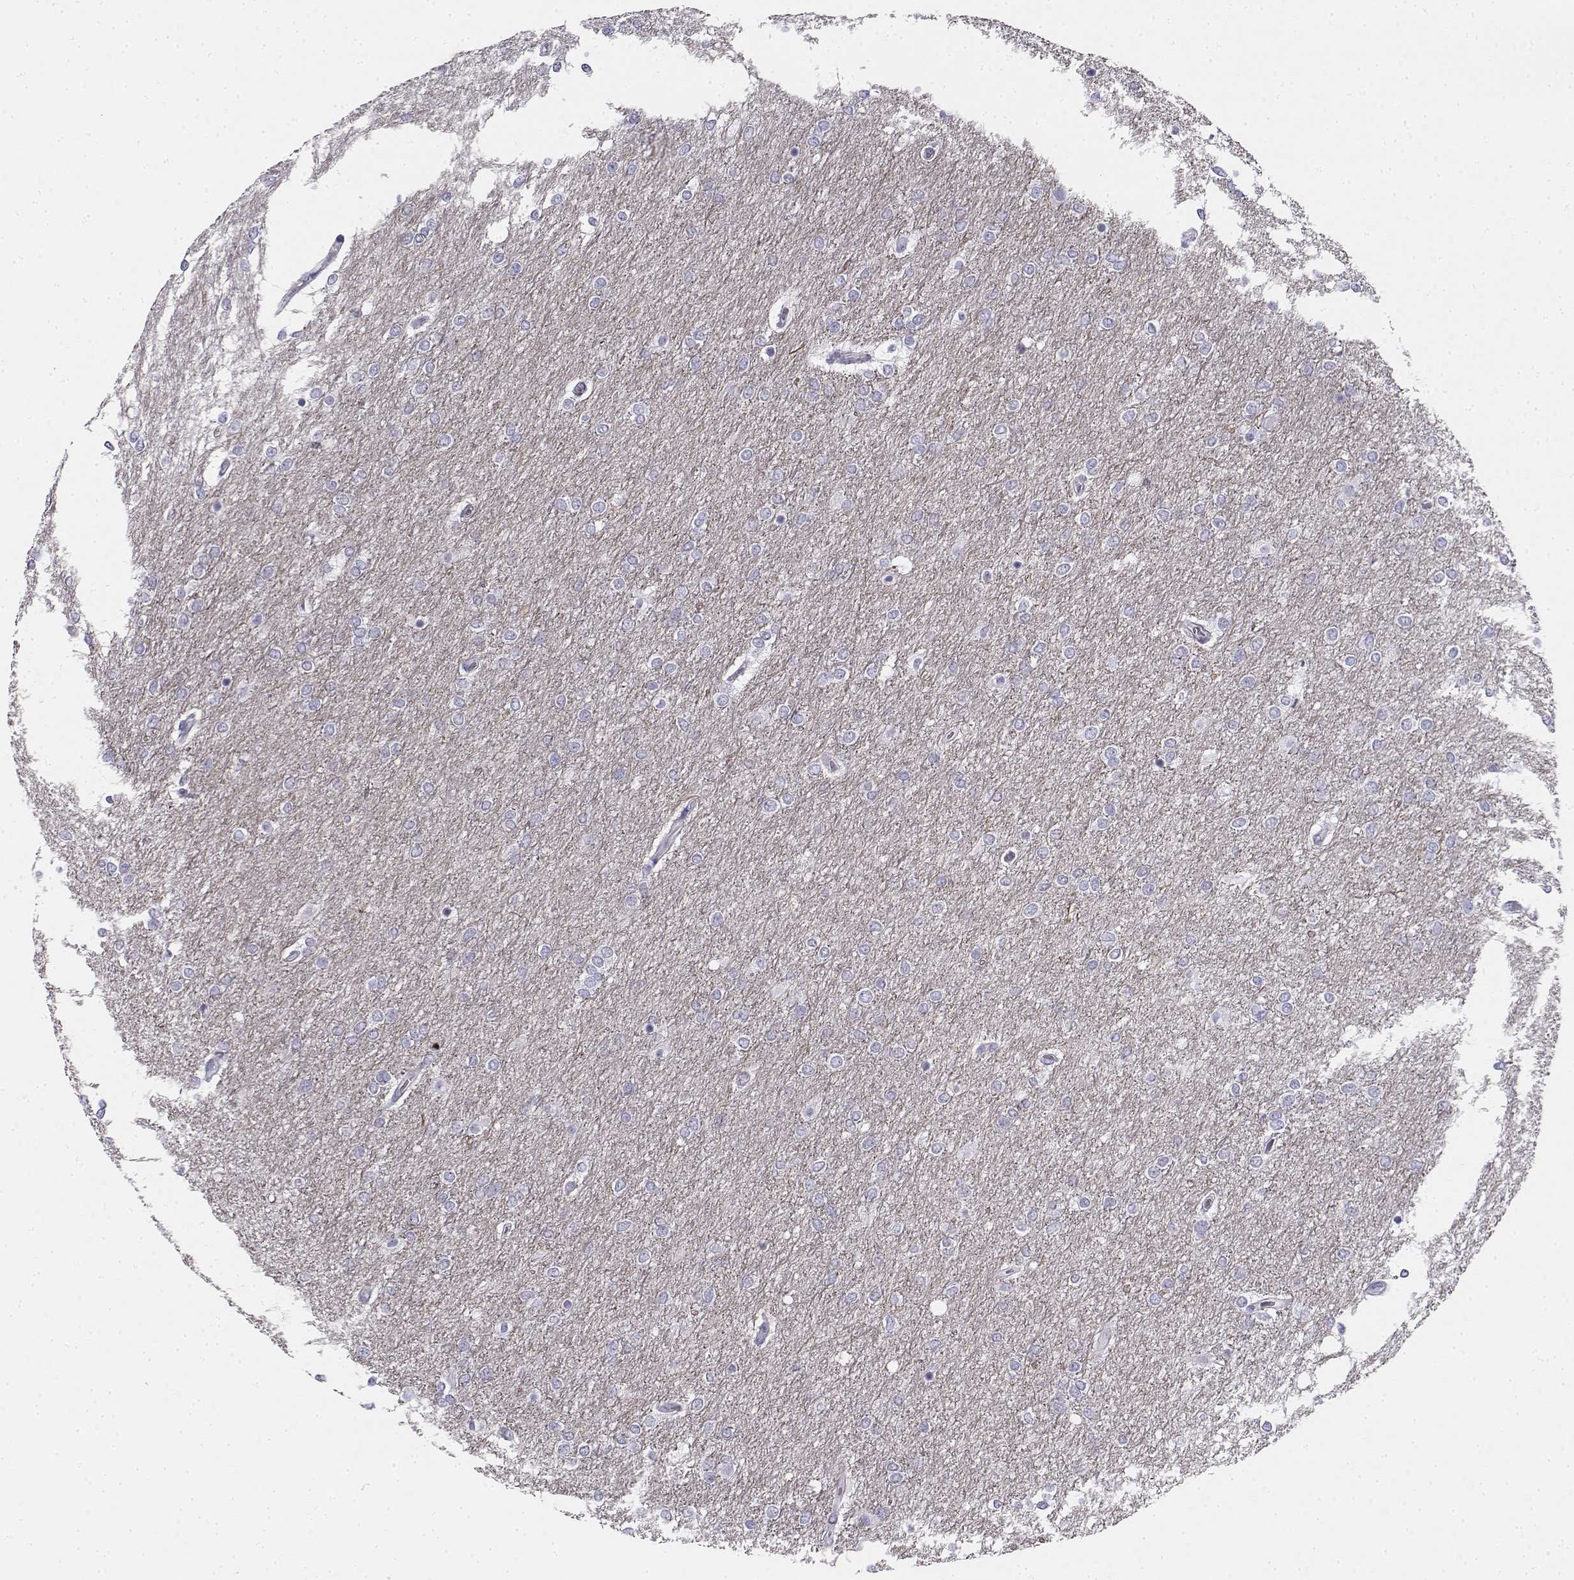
{"staining": {"intensity": "negative", "quantity": "none", "location": "none"}, "tissue": "glioma", "cell_type": "Tumor cells", "image_type": "cancer", "snomed": [{"axis": "morphology", "description": "Glioma, malignant, High grade"}, {"axis": "topography", "description": "Brain"}], "caption": "High-grade glioma (malignant) was stained to show a protein in brown. There is no significant expression in tumor cells.", "gene": "CREB3L3", "patient": {"sex": "female", "age": 61}}